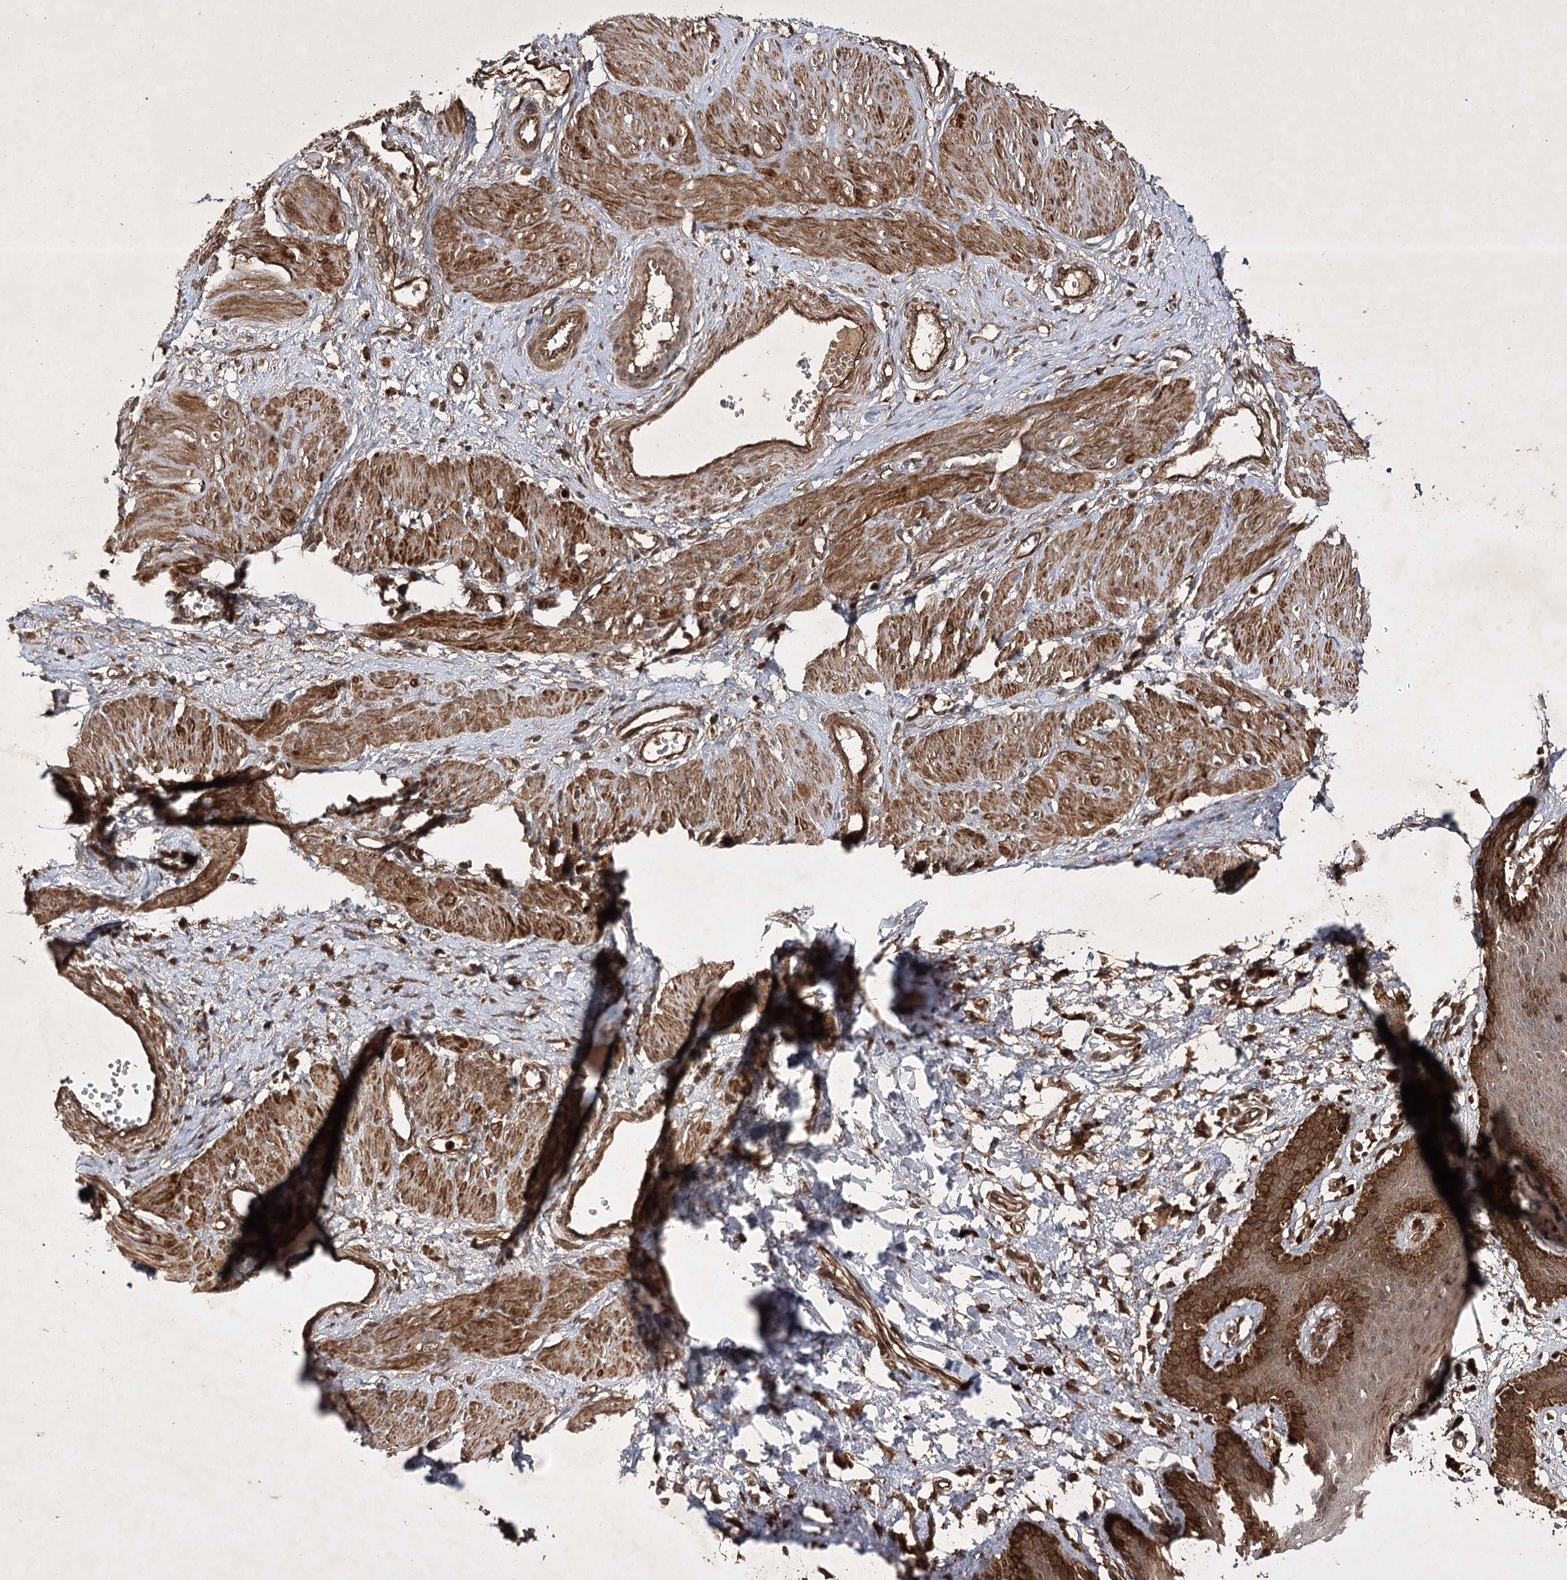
{"staining": {"intensity": "moderate", "quantity": ">75%", "location": "cytoplasmic/membranous"}, "tissue": "smooth muscle", "cell_type": "Smooth muscle cells", "image_type": "normal", "snomed": [{"axis": "morphology", "description": "Normal tissue, NOS"}, {"axis": "topography", "description": "Endometrium"}], "caption": "Immunohistochemical staining of unremarkable smooth muscle displays moderate cytoplasmic/membranous protein positivity in about >75% of smooth muscle cells. (IHC, brightfield microscopy, high magnification).", "gene": "DNAJC13", "patient": {"sex": "female", "age": 33}}